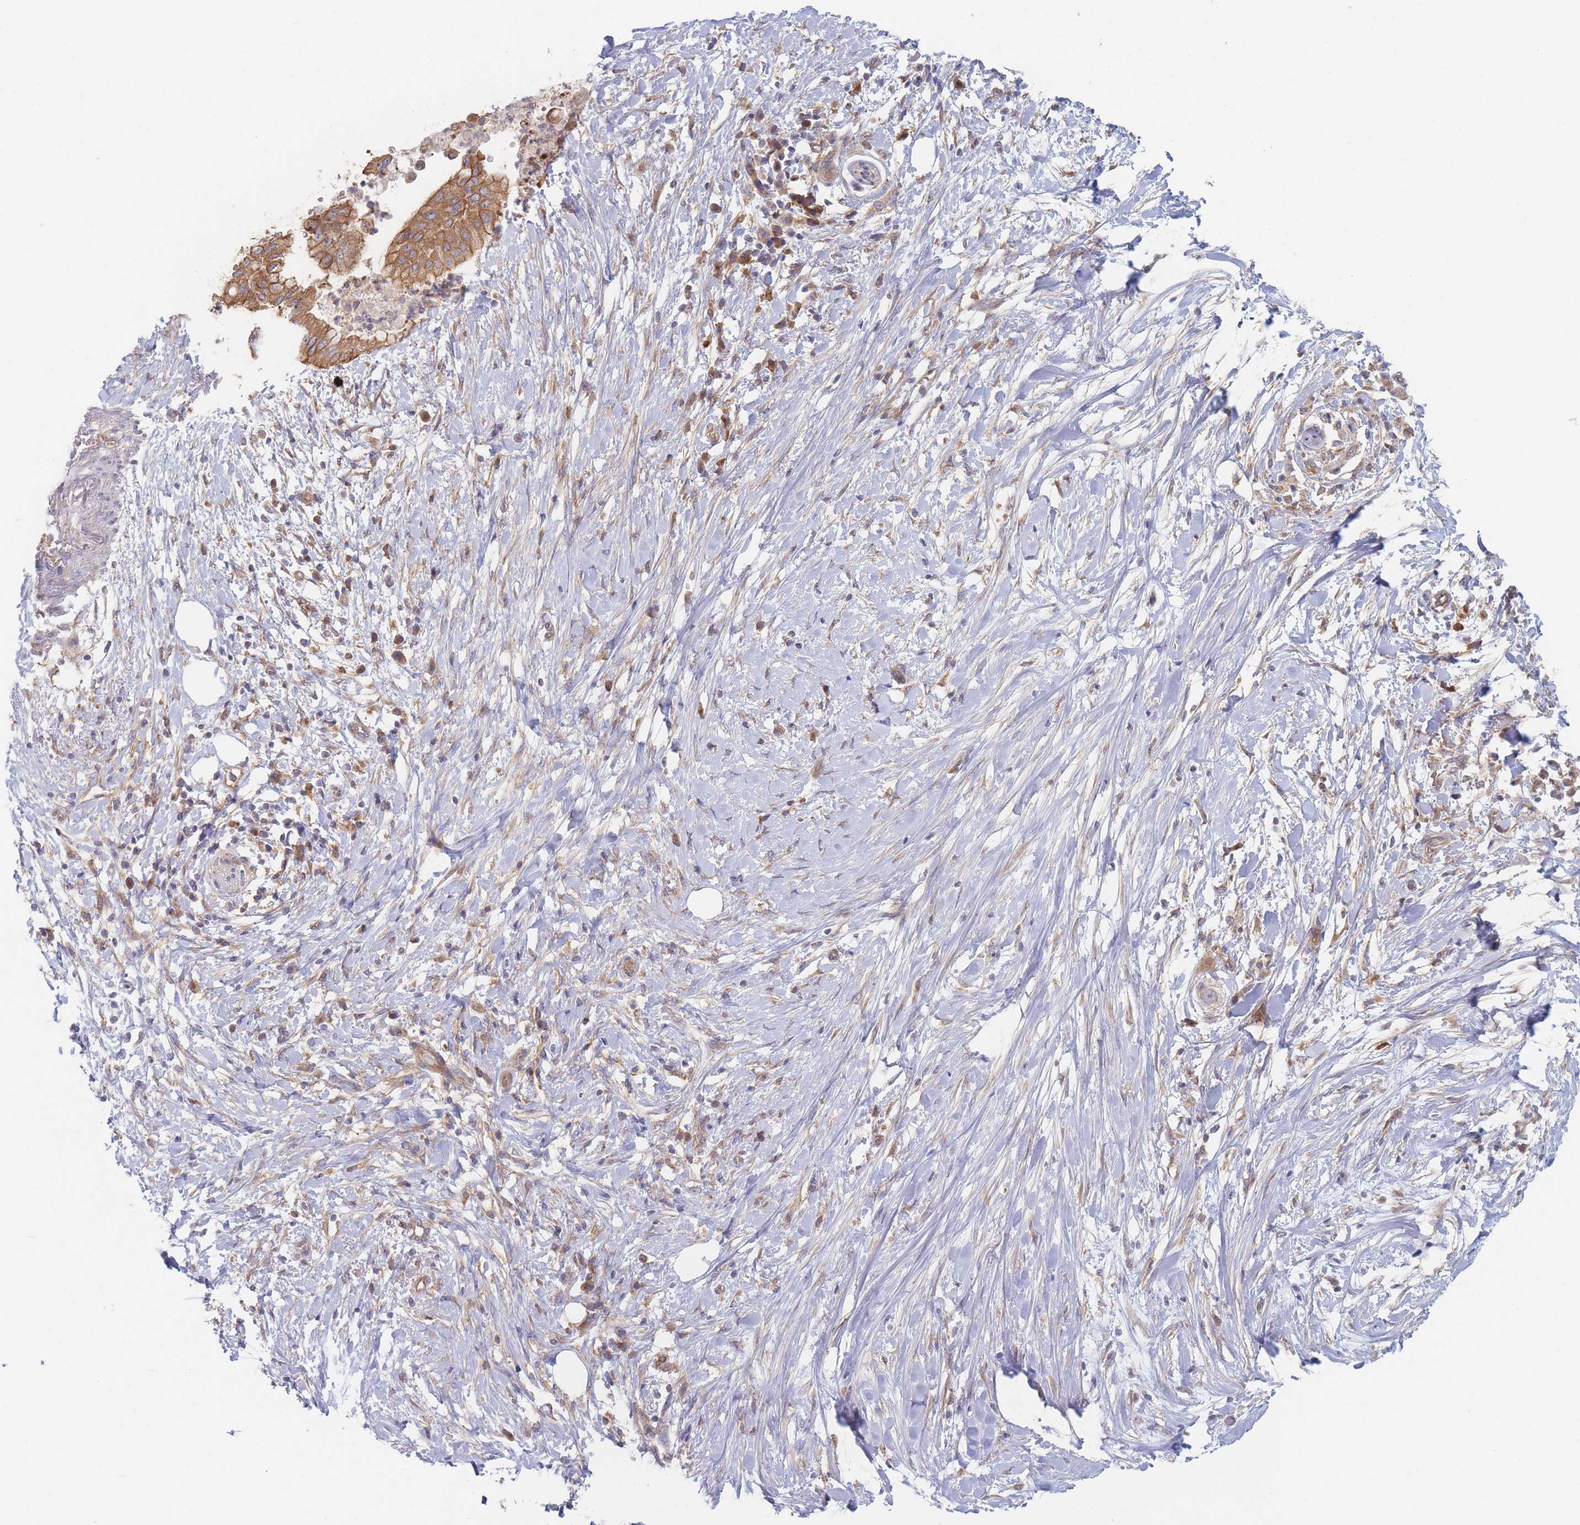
{"staining": {"intensity": "strong", "quantity": ">75%", "location": "cytoplasmic/membranous"}, "tissue": "pancreatic cancer", "cell_type": "Tumor cells", "image_type": "cancer", "snomed": [{"axis": "morphology", "description": "Adenocarcinoma, NOS"}, {"axis": "topography", "description": "Pancreas"}], "caption": "Tumor cells reveal high levels of strong cytoplasmic/membranous expression in approximately >75% of cells in pancreatic cancer (adenocarcinoma).", "gene": "EFCC1", "patient": {"sex": "male", "age": 68}}